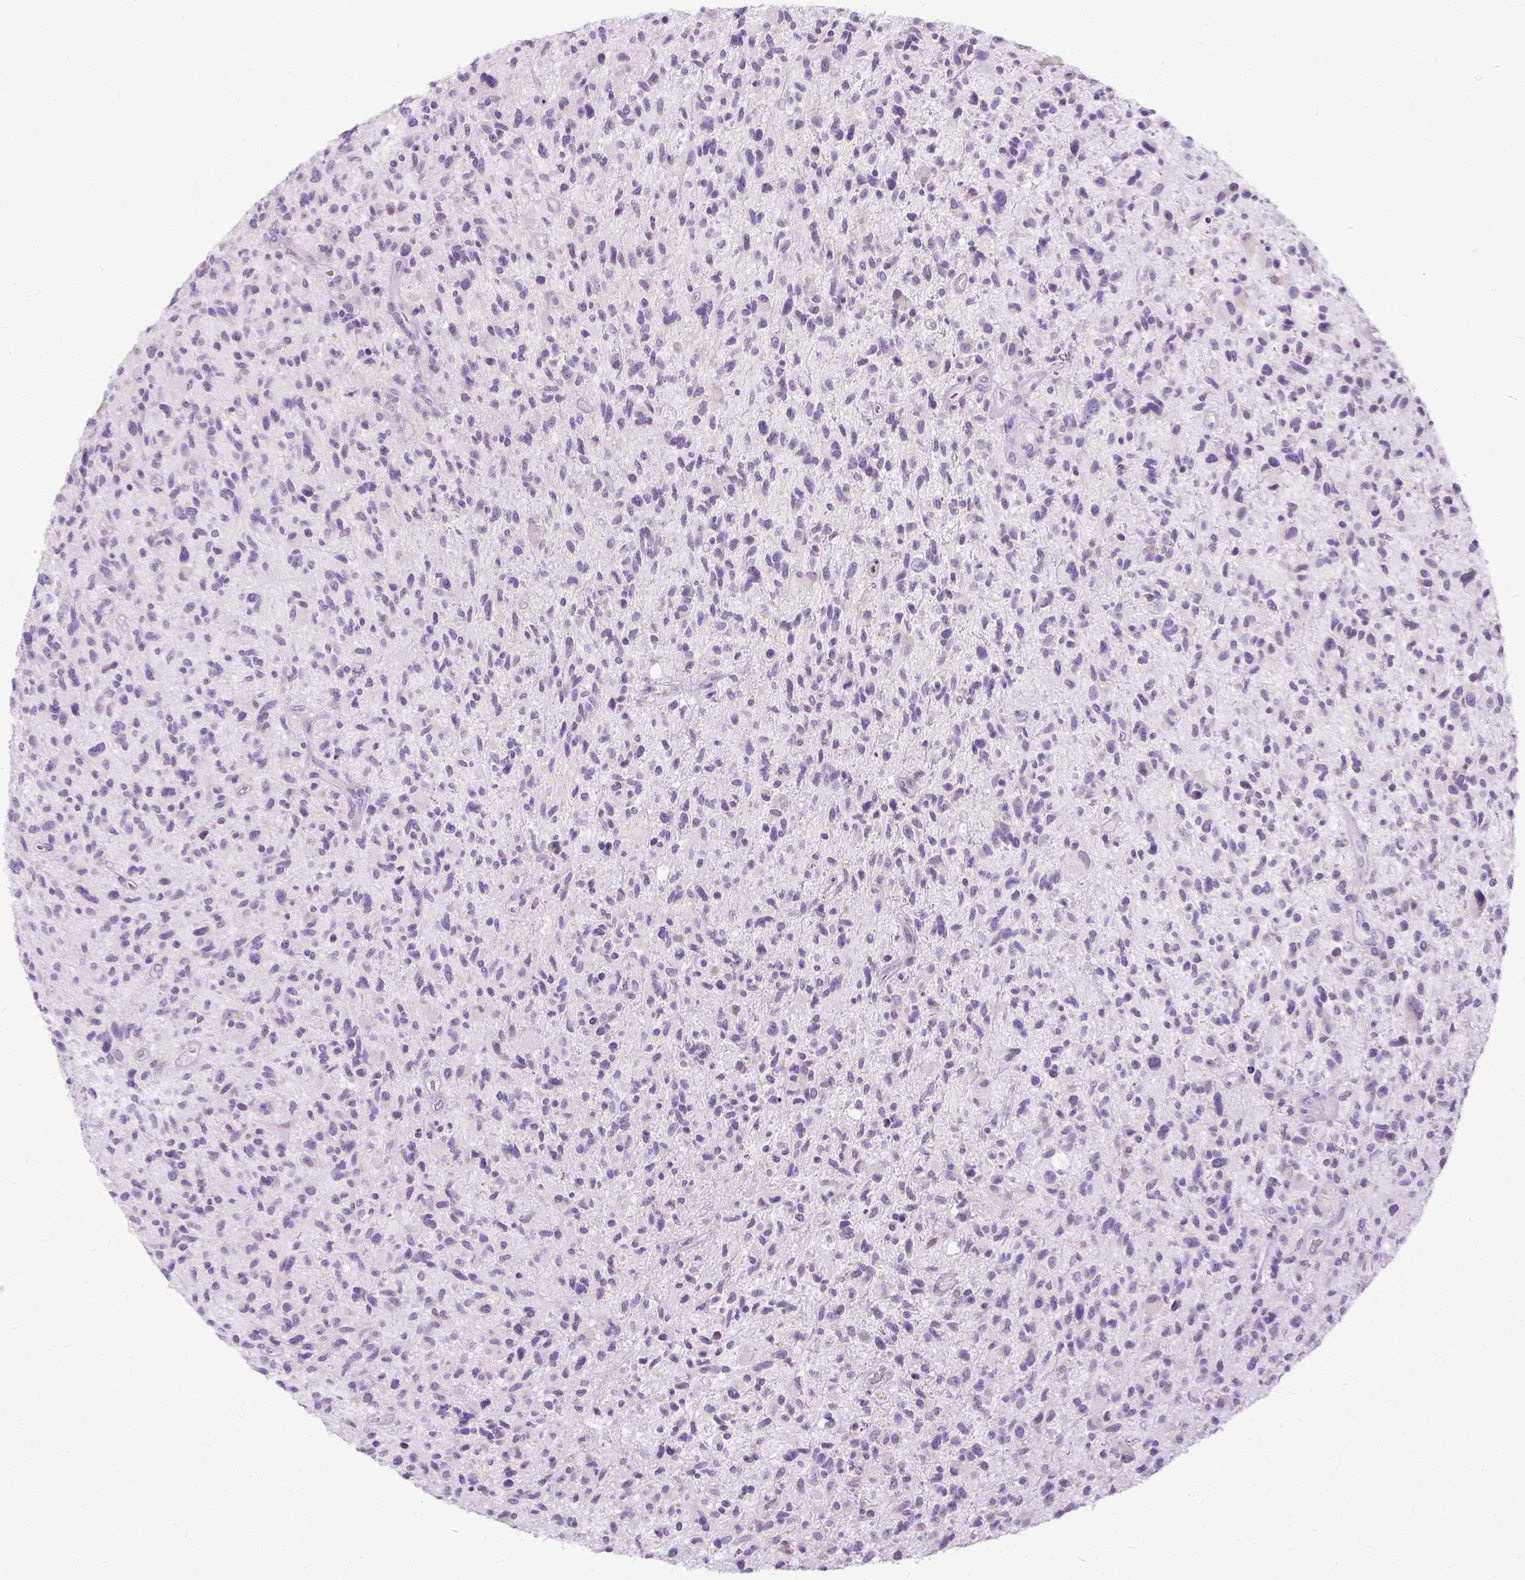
{"staining": {"intensity": "negative", "quantity": "none", "location": "none"}, "tissue": "glioma", "cell_type": "Tumor cells", "image_type": "cancer", "snomed": [{"axis": "morphology", "description": "Glioma, malignant, High grade"}, {"axis": "topography", "description": "Brain"}], "caption": "Glioma stained for a protein using immunohistochemistry (IHC) demonstrates no positivity tumor cells.", "gene": "FDX1", "patient": {"sex": "male", "age": 47}}